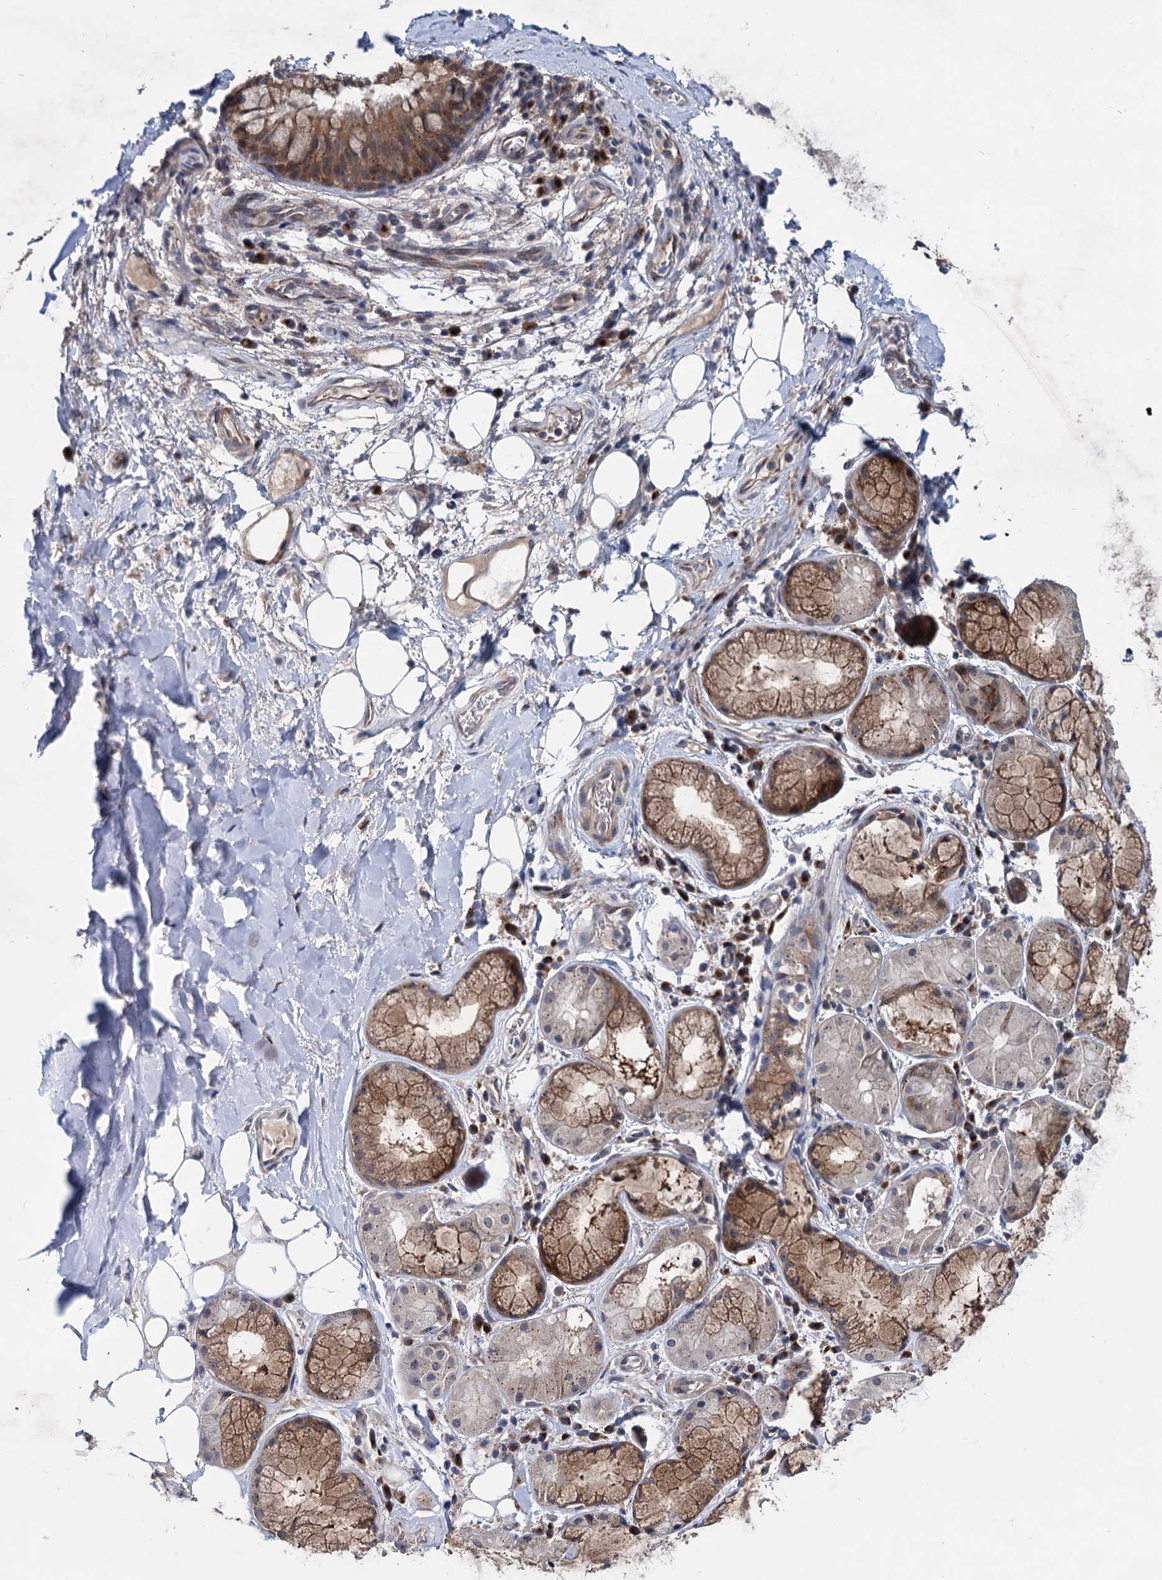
{"staining": {"intensity": "negative", "quantity": "none", "location": "none"}, "tissue": "adipose tissue", "cell_type": "Adipocytes", "image_type": "normal", "snomed": [{"axis": "morphology", "description": "Normal tissue, NOS"}, {"axis": "topography", "description": "Lymph node"}, {"axis": "topography", "description": "Cartilage tissue"}, {"axis": "topography", "description": "Bronchus"}], "caption": "Immunohistochemistry image of unremarkable adipose tissue stained for a protein (brown), which exhibits no staining in adipocytes.", "gene": "EYA4", "patient": {"sex": "male", "age": 63}}